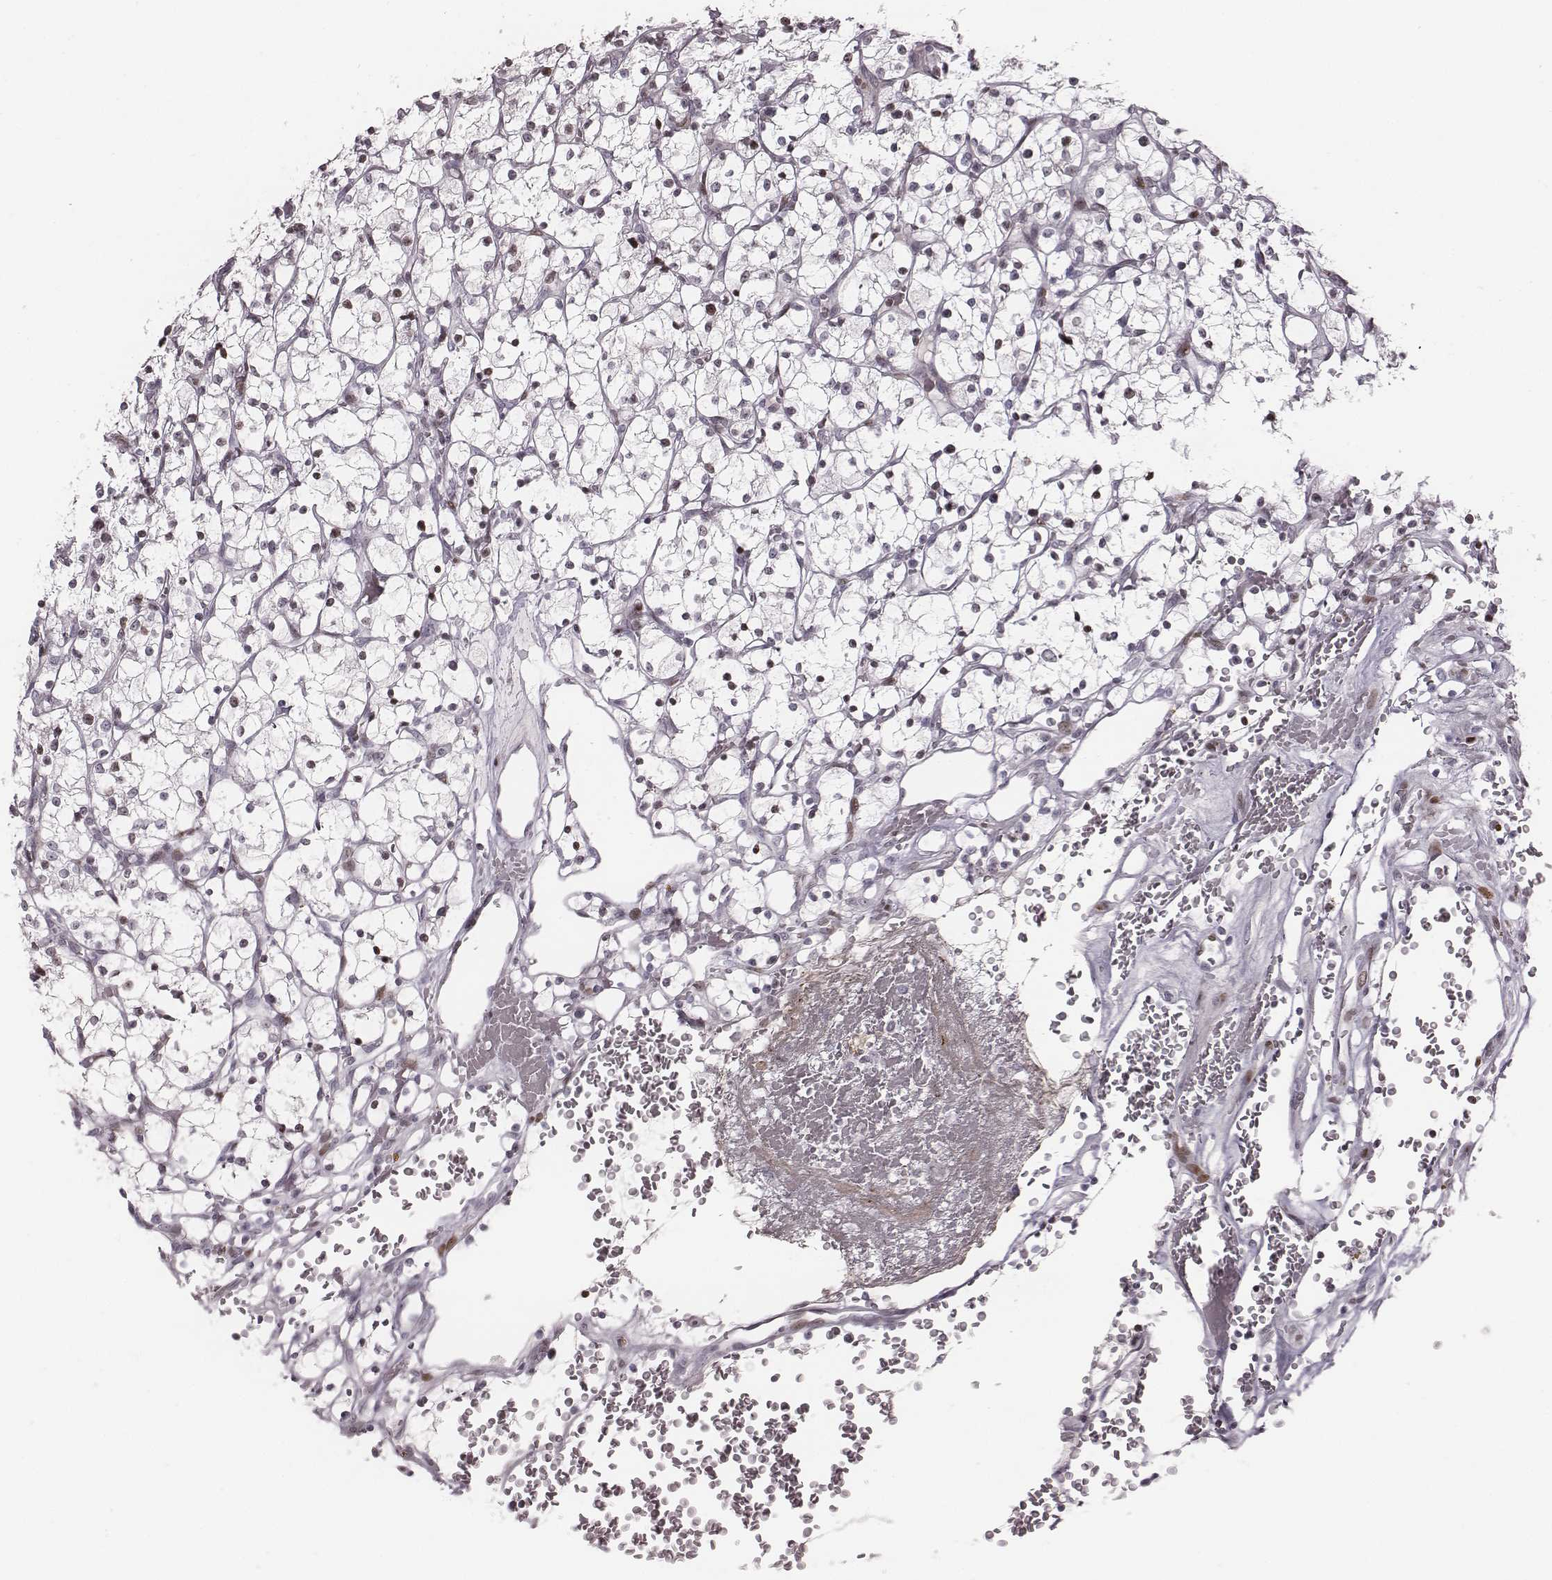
{"staining": {"intensity": "weak", "quantity": "<25%", "location": "nuclear"}, "tissue": "renal cancer", "cell_type": "Tumor cells", "image_type": "cancer", "snomed": [{"axis": "morphology", "description": "Adenocarcinoma, NOS"}, {"axis": "topography", "description": "Kidney"}], "caption": "Renal cancer (adenocarcinoma) stained for a protein using IHC reveals no expression tumor cells.", "gene": "NDC1", "patient": {"sex": "female", "age": 64}}